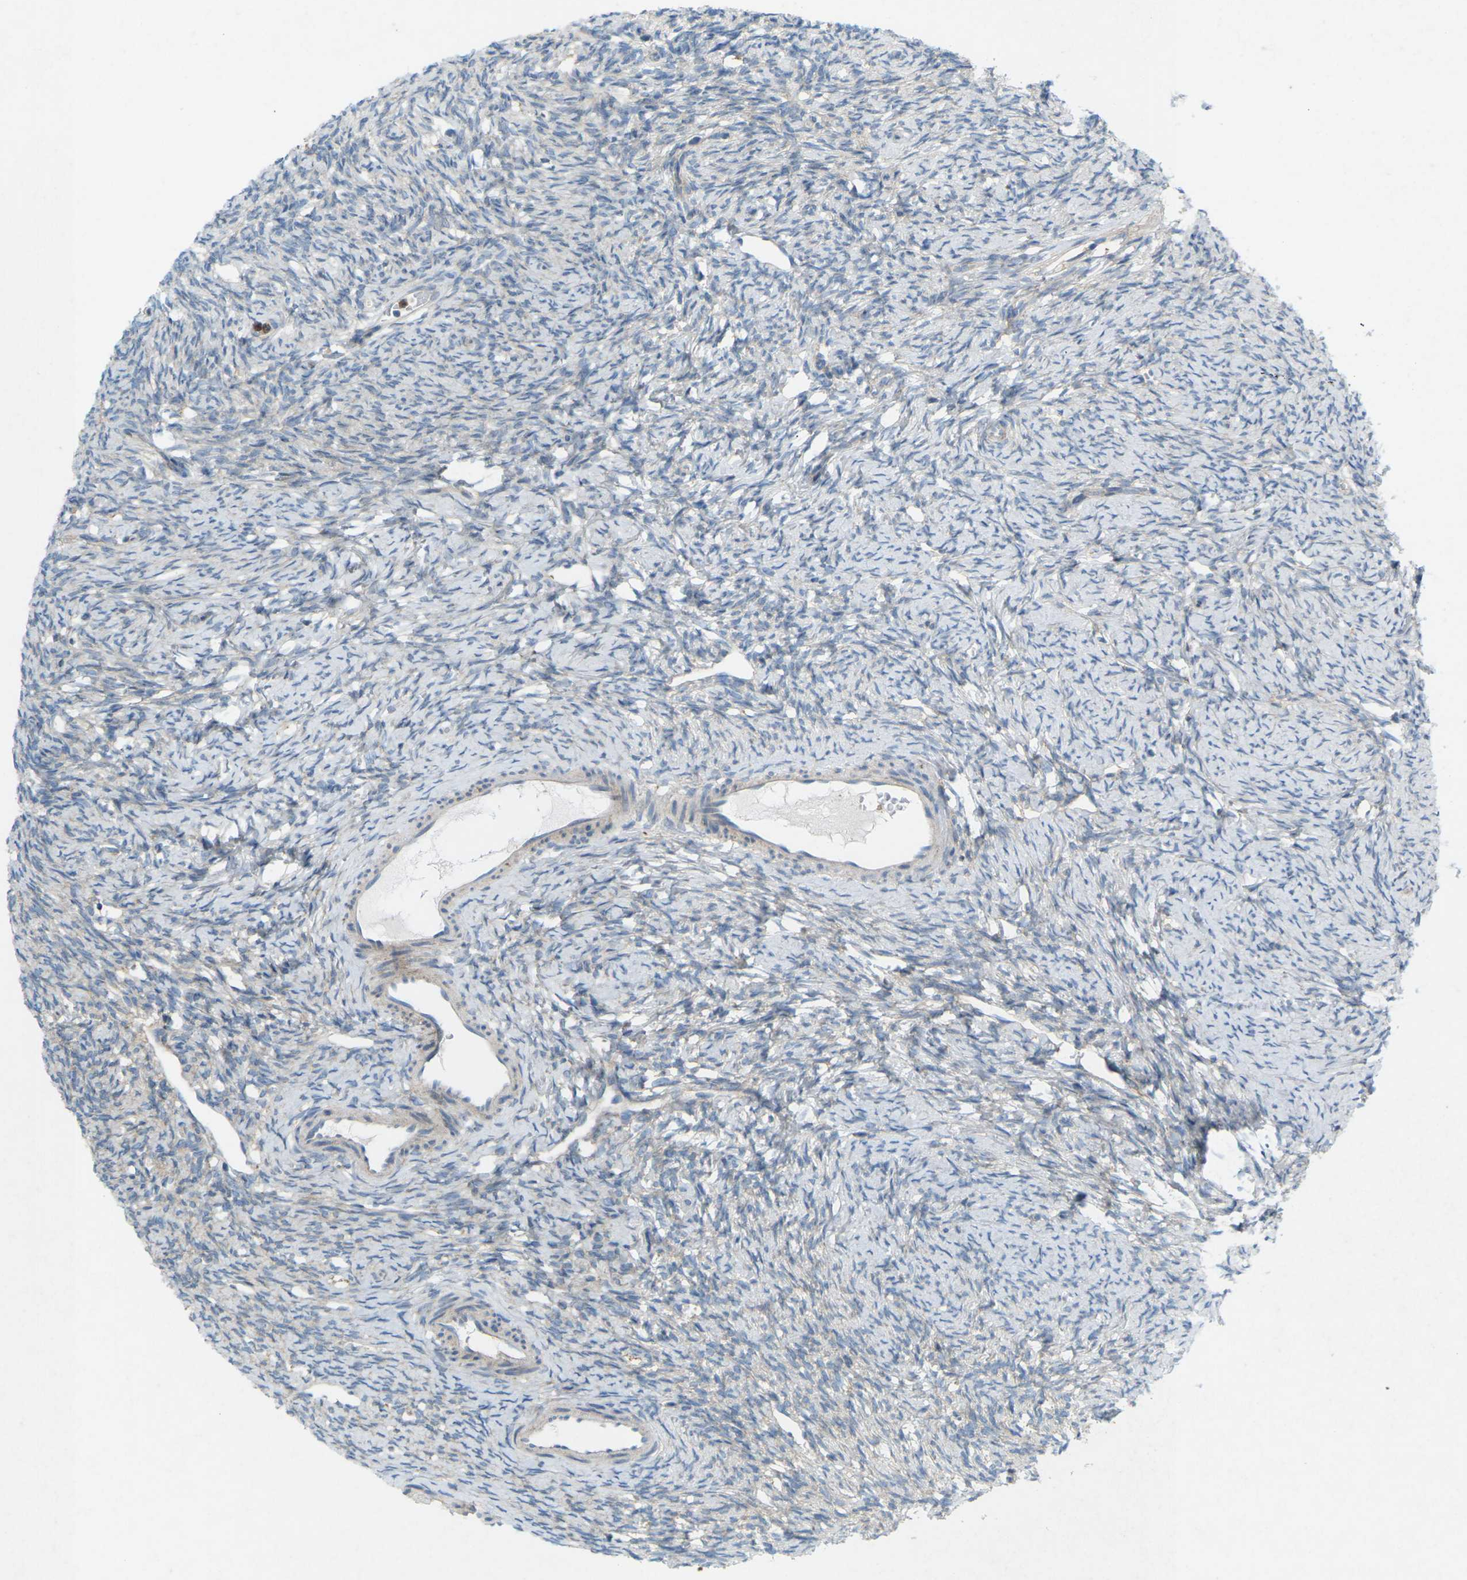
{"staining": {"intensity": "moderate", "quantity": ">75%", "location": "cytoplasmic/membranous"}, "tissue": "ovary", "cell_type": "Follicle cells", "image_type": "normal", "snomed": [{"axis": "morphology", "description": "Normal tissue, NOS"}, {"axis": "topography", "description": "Ovary"}], "caption": "Follicle cells reveal moderate cytoplasmic/membranous staining in approximately >75% of cells in unremarkable ovary.", "gene": "STK11", "patient": {"sex": "female", "age": 33}}